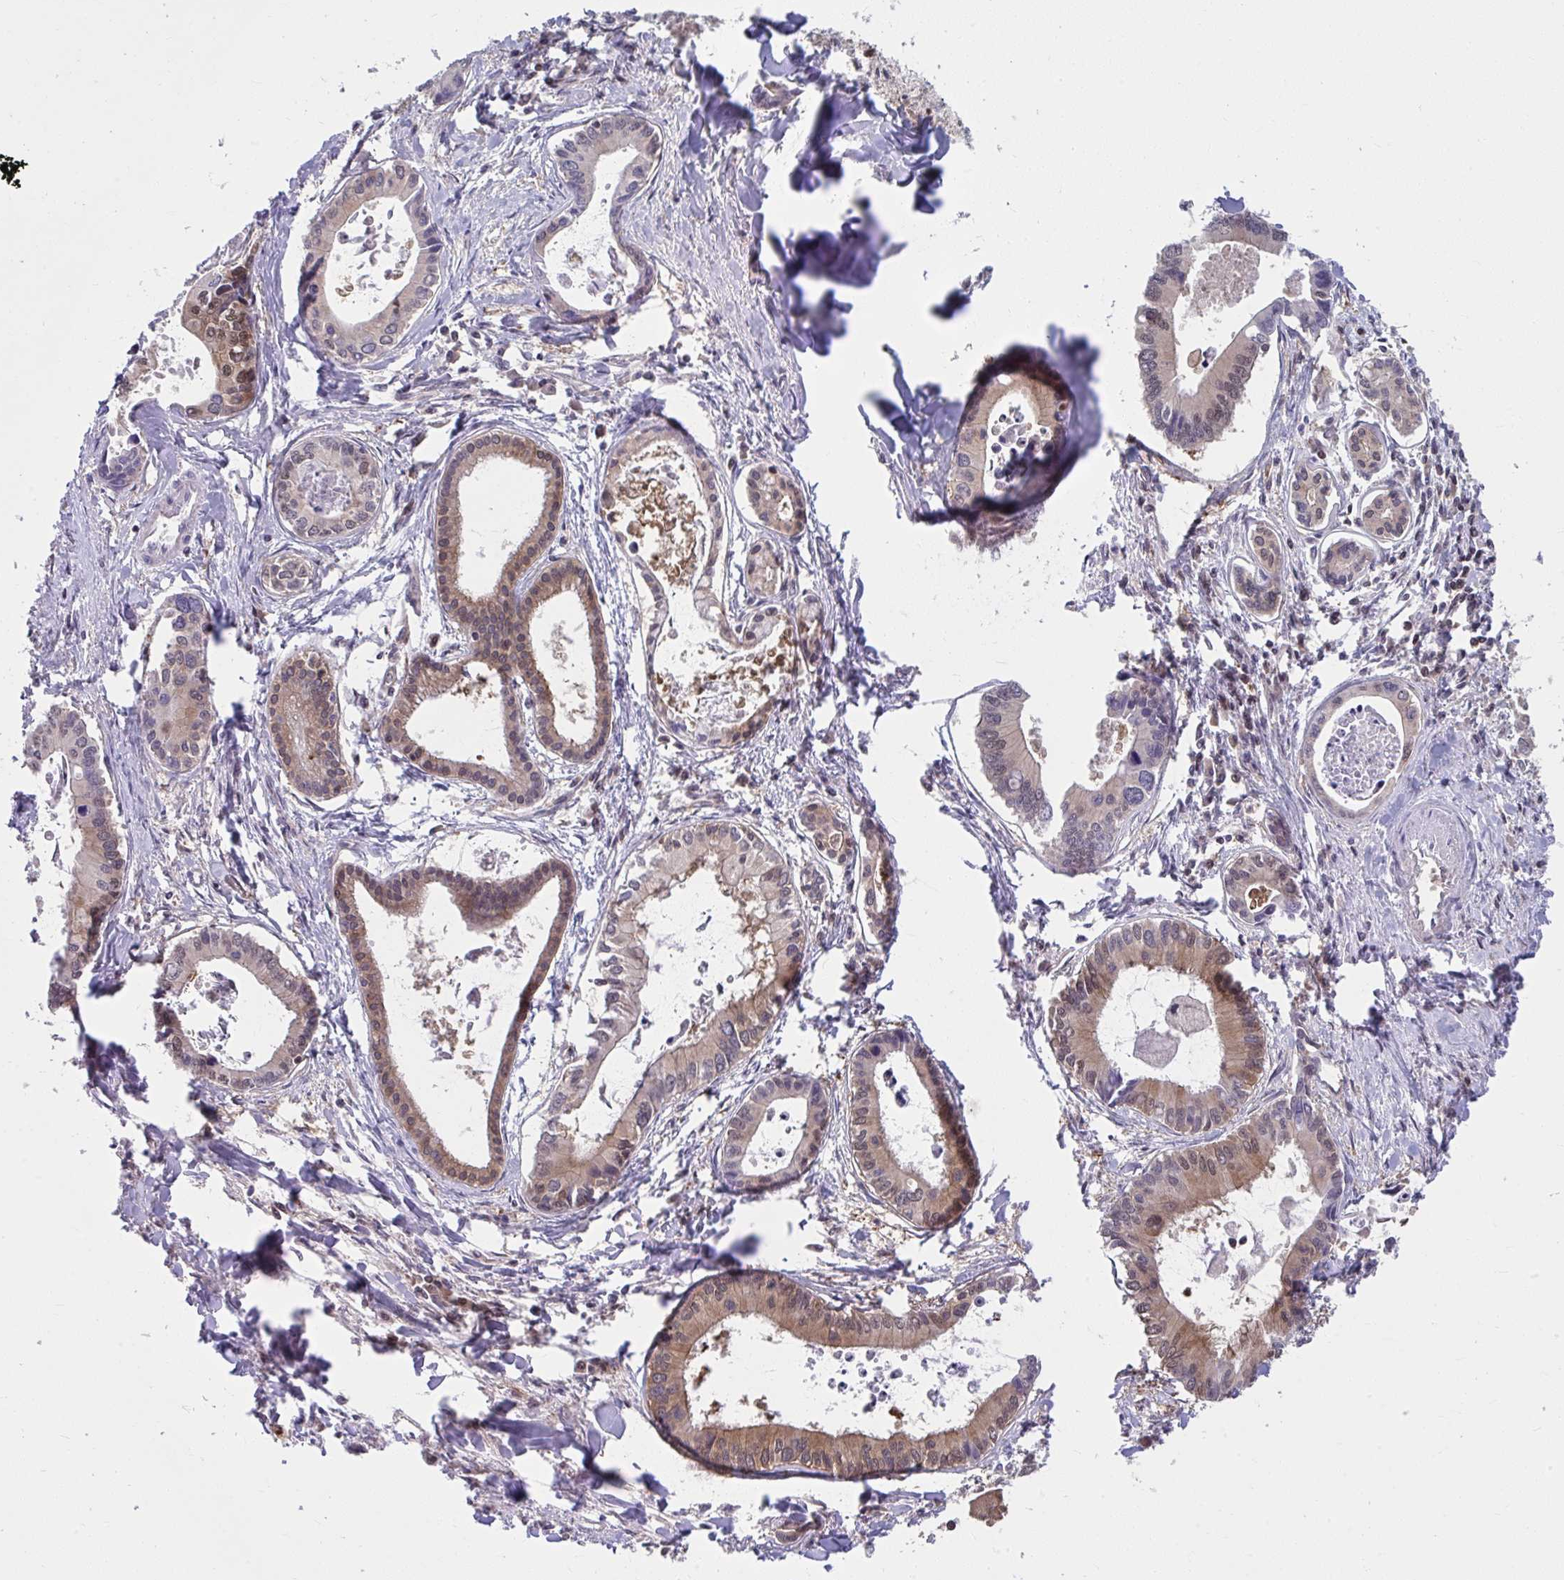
{"staining": {"intensity": "moderate", "quantity": "<25%", "location": "cytoplasmic/membranous"}, "tissue": "liver cancer", "cell_type": "Tumor cells", "image_type": "cancer", "snomed": [{"axis": "morphology", "description": "Cholangiocarcinoma"}, {"axis": "topography", "description": "Liver"}], "caption": "Immunohistochemistry staining of liver cholangiocarcinoma, which shows low levels of moderate cytoplasmic/membranous positivity in about <25% of tumor cells indicating moderate cytoplasmic/membranous protein staining. The staining was performed using DAB (brown) for protein detection and nuclei were counterstained in hematoxylin (blue).", "gene": "PCDHB7", "patient": {"sex": "male", "age": 66}}